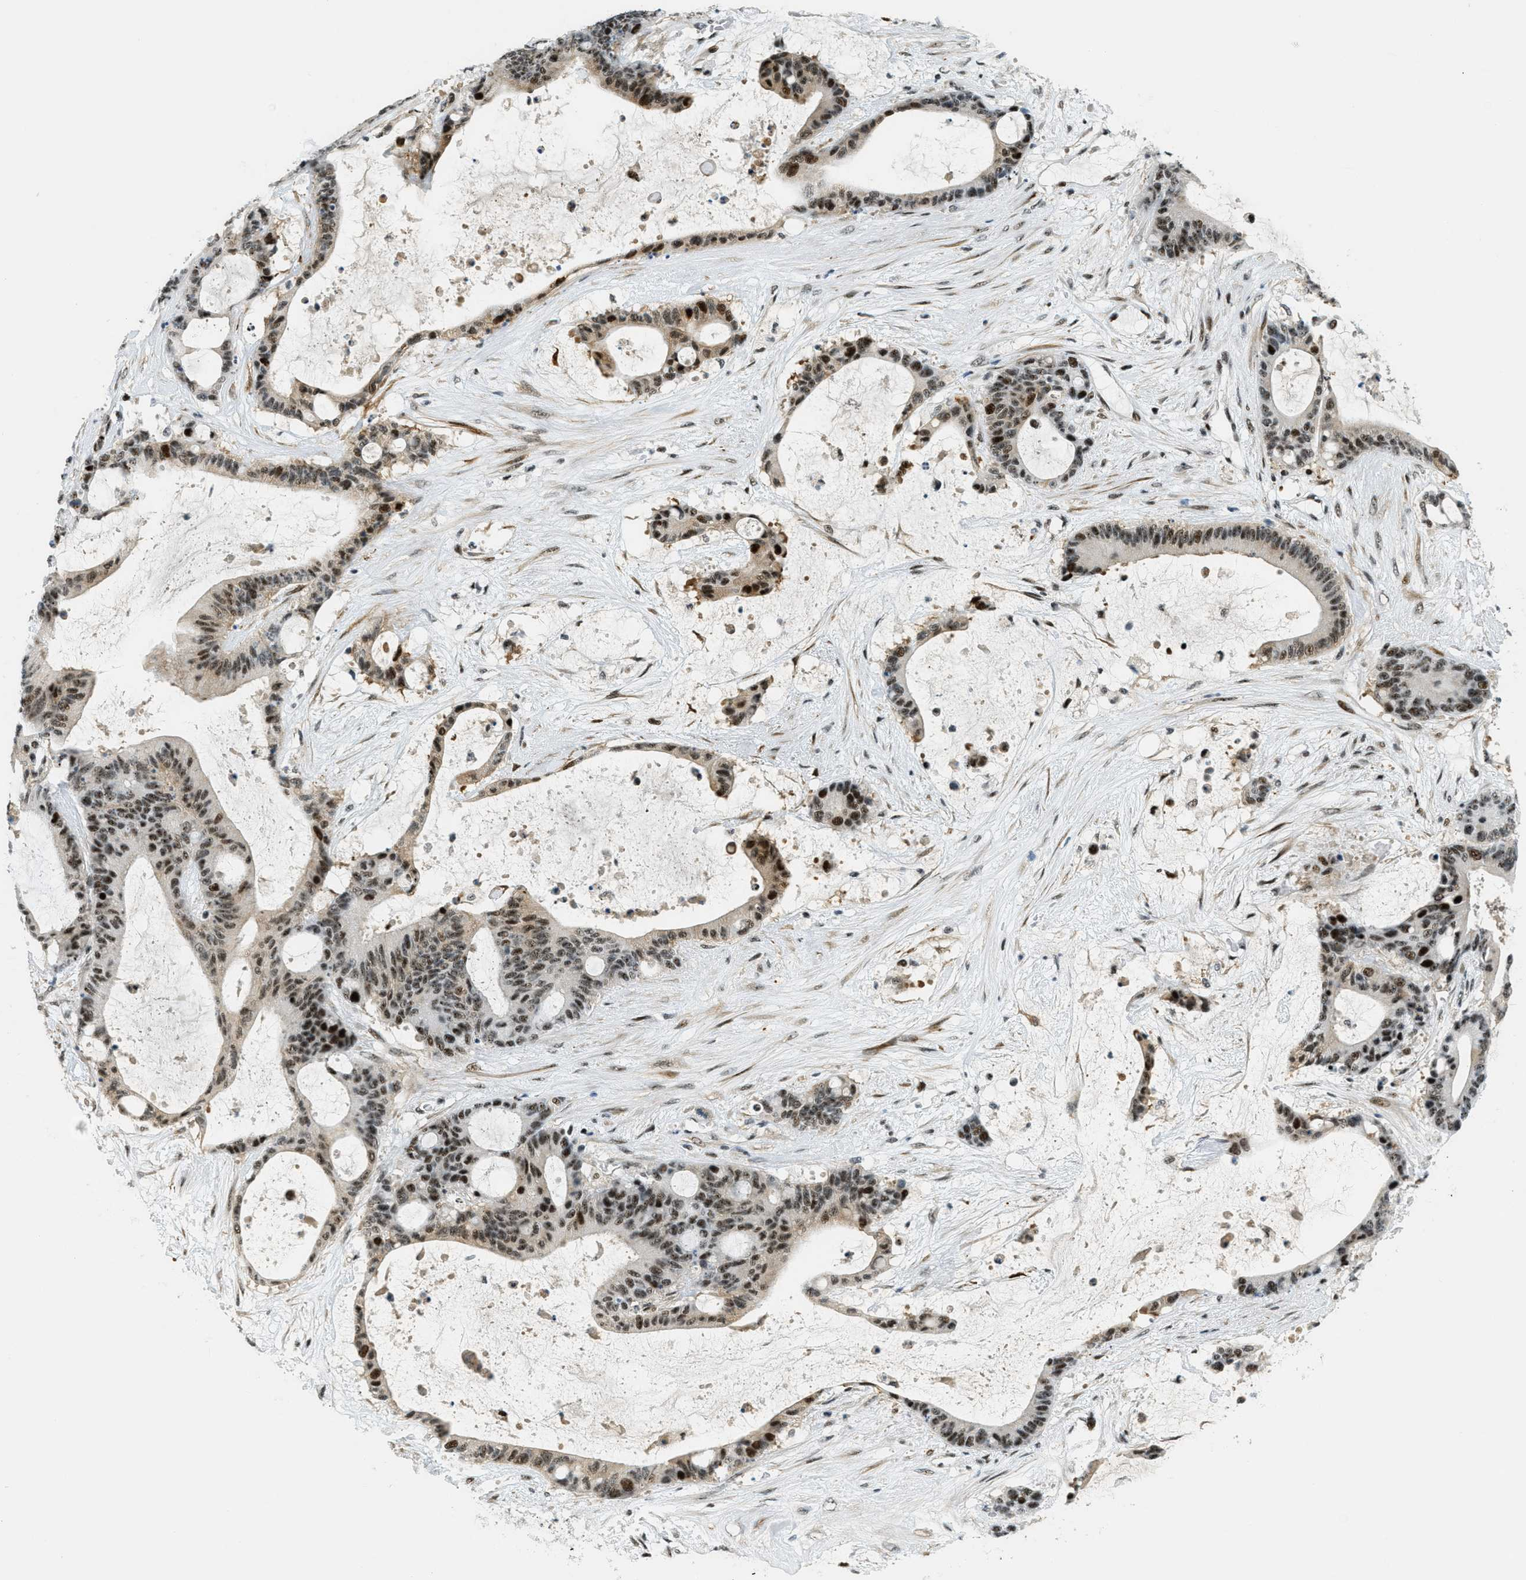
{"staining": {"intensity": "strong", "quantity": ">75%", "location": "nuclear"}, "tissue": "liver cancer", "cell_type": "Tumor cells", "image_type": "cancer", "snomed": [{"axis": "morphology", "description": "Cholangiocarcinoma"}, {"axis": "topography", "description": "Liver"}], "caption": "IHC of human cholangiocarcinoma (liver) exhibits high levels of strong nuclear positivity in about >75% of tumor cells.", "gene": "ZDHHC23", "patient": {"sex": "female", "age": 73}}